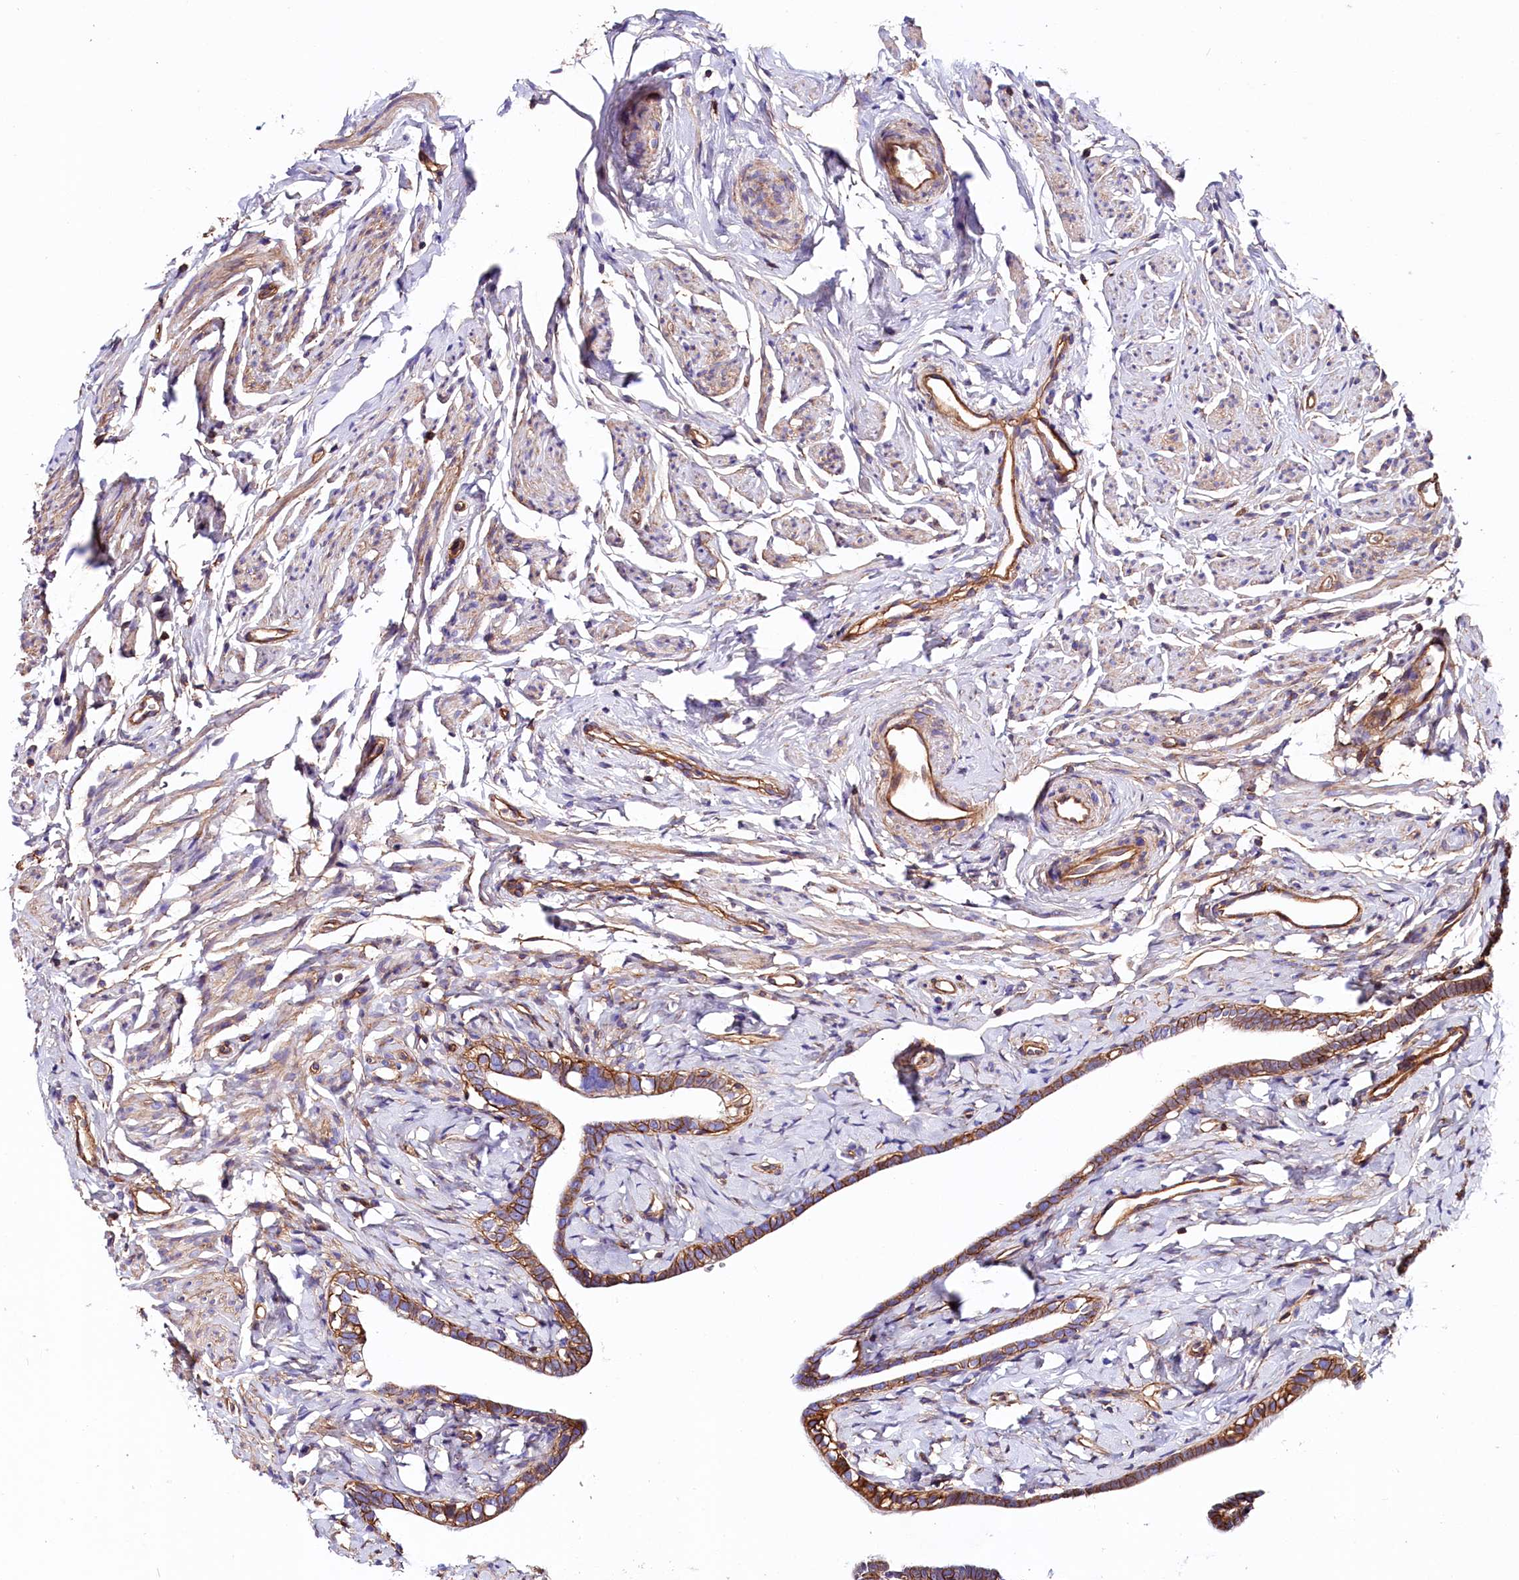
{"staining": {"intensity": "strong", "quantity": ">75%", "location": "cytoplasmic/membranous"}, "tissue": "fallopian tube", "cell_type": "Glandular cells", "image_type": "normal", "snomed": [{"axis": "morphology", "description": "Normal tissue, NOS"}, {"axis": "topography", "description": "Fallopian tube"}], "caption": "High-power microscopy captured an IHC histopathology image of benign fallopian tube, revealing strong cytoplasmic/membranous staining in about >75% of glandular cells.", "gene": "ATP2B4", "patient": {"sex": "female", "age": 66}}